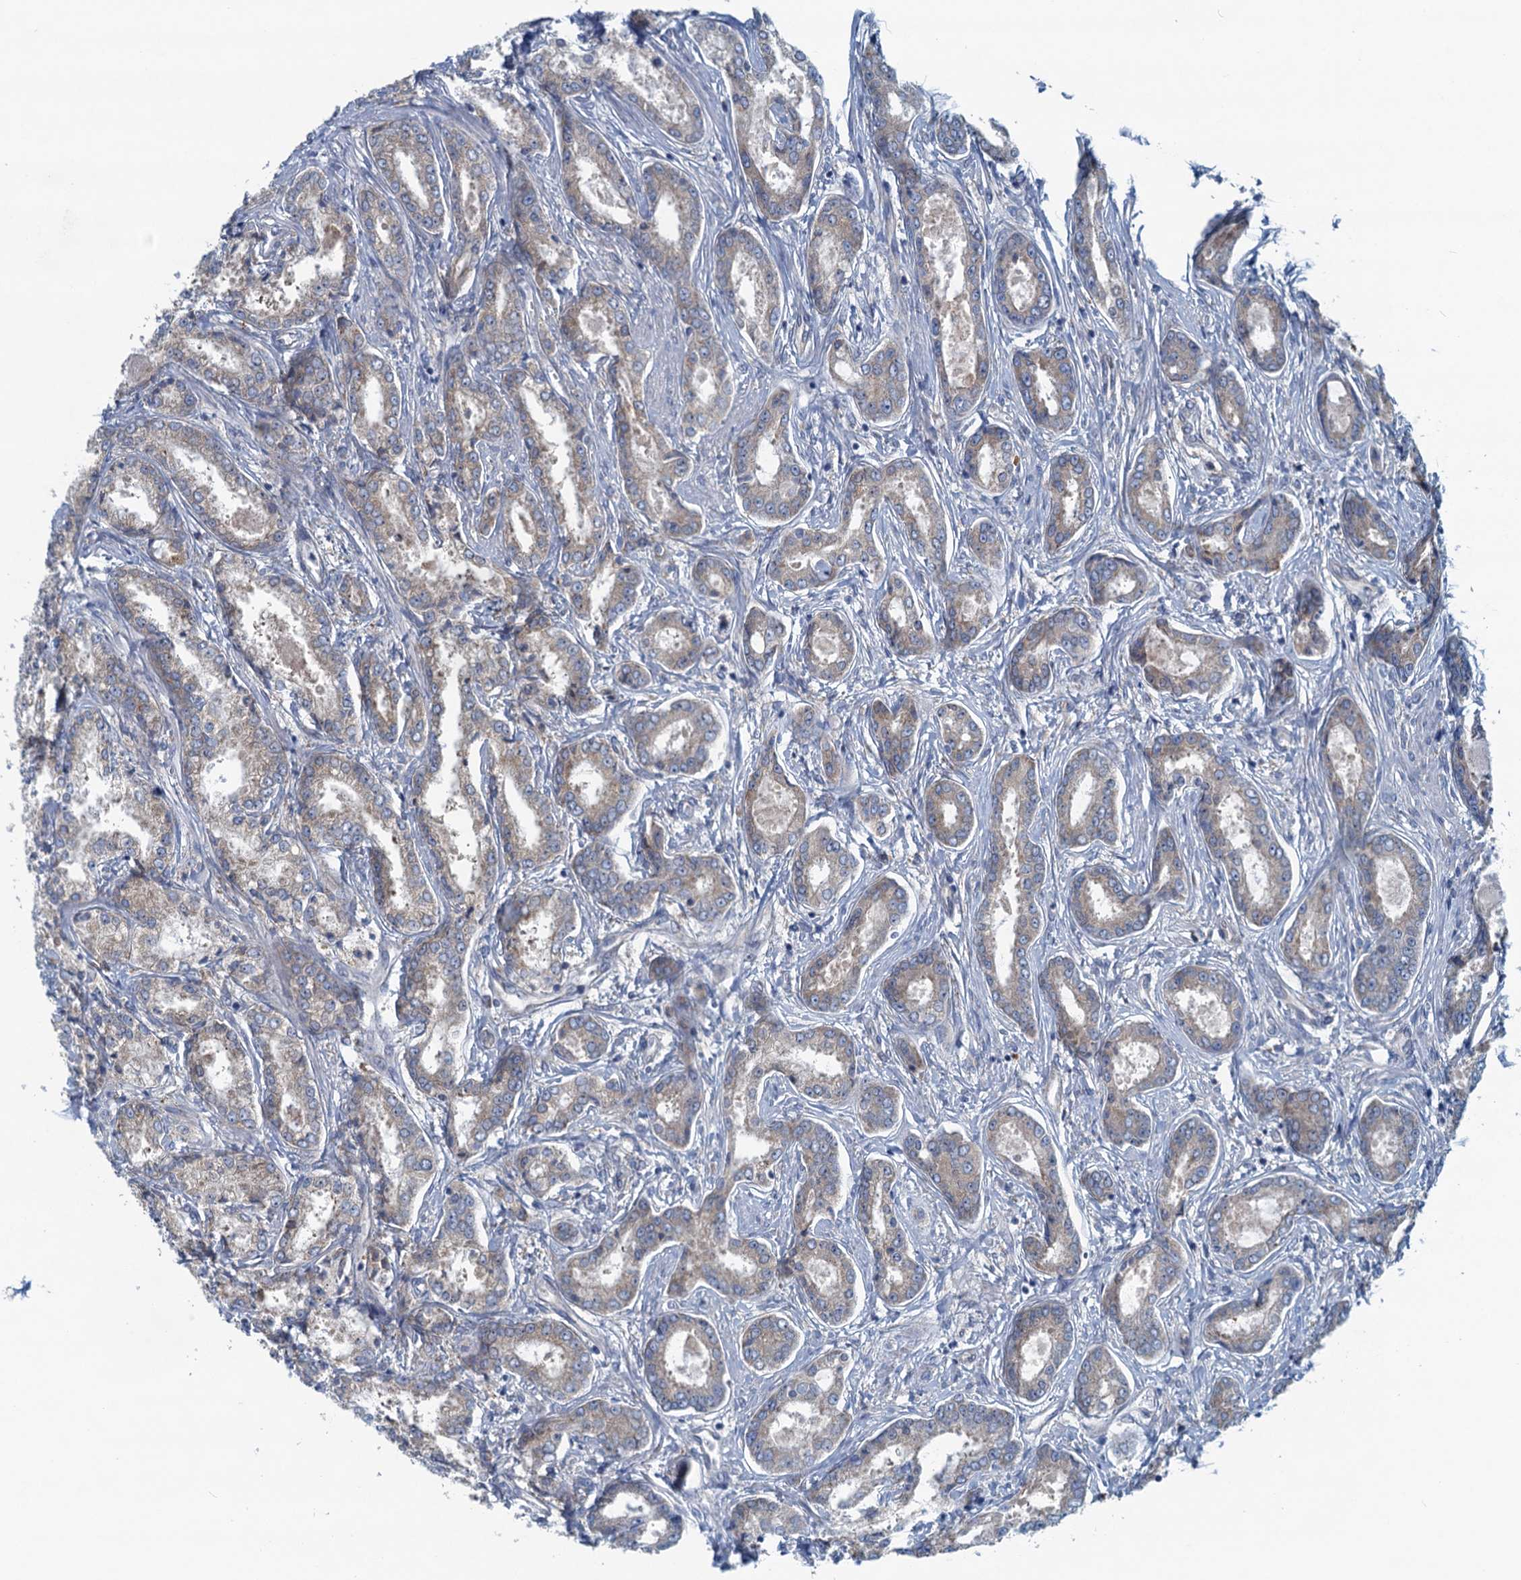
{"staining": {"intensity": "weak", "quantity": ">75%", "location": "cytoplasmic/membranous"}, "tissue": "prostate cancer", "cell_type": "Tumor cells", "image_type": "cancer", "snomed": [{"axis": "morphology", "description": "Adenocarcinoma, Low grade"}, {"axis": "topography", "description": "Prostate"}], "caption": "Immunohistochemistry photomicrograph of neoplastic tissue: human prostate cancer (low-grade adenocarcinoma) stained using IHC demonstrates low levels of weak protein expression localized specifically in the cytoplasmic/membranous of tumor cells, appearing as a cytoplasmic/membranous brown color.", "gene": "MYDGF", "patient": {"sex": "male", "age": 68}}